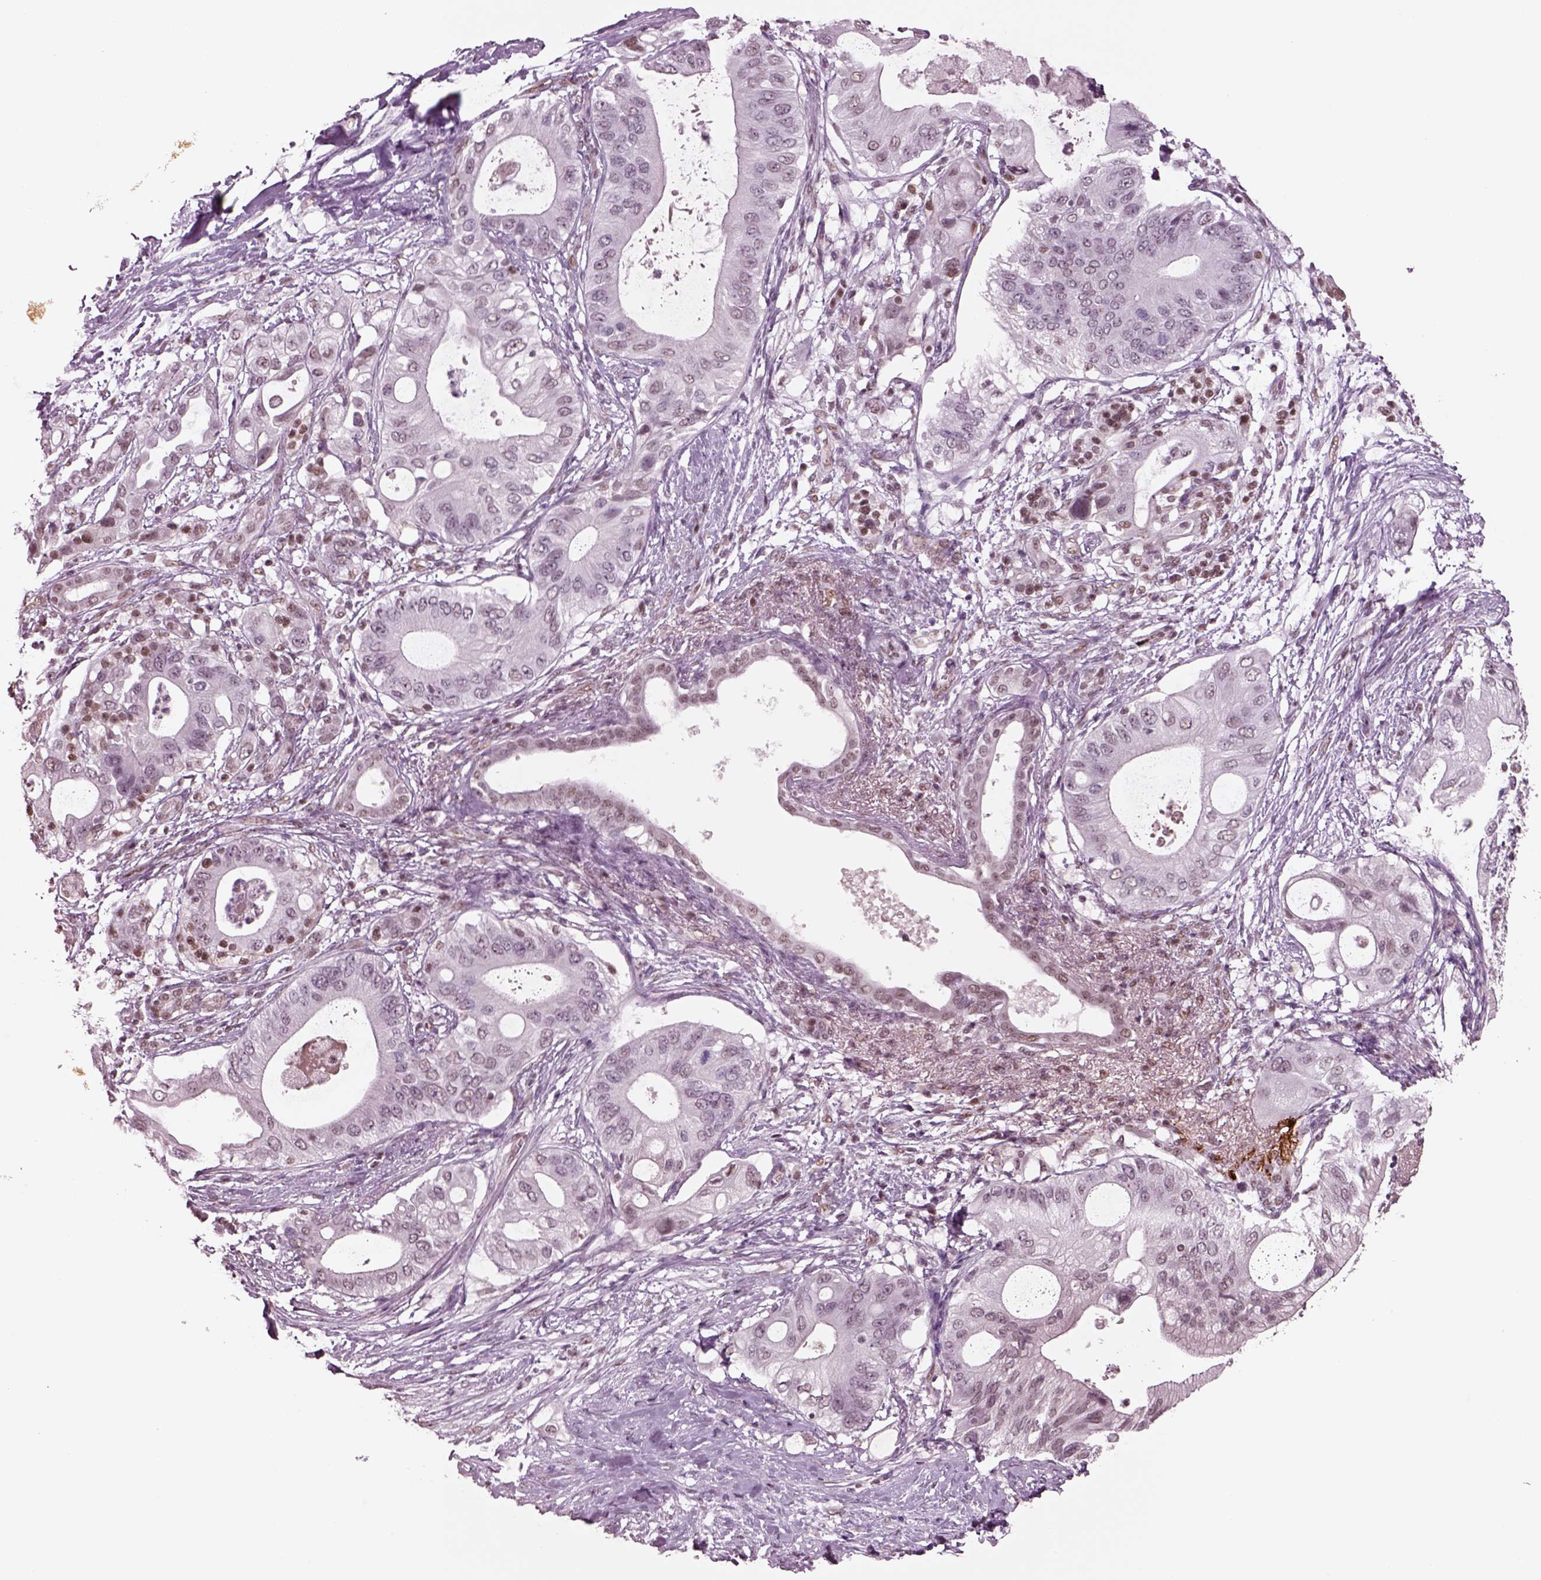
{"staining": {"intensity": "negative", "quantity": "none", "location": "none"}, "tissue": "pancreatic cancer", "cell_type": "Tumor cells", "image_type": "cancer", "snomed": [{"axis": "morphology", "description": "Adenocarcinoma, NOS"}, {"axis": "topography", "description": "Pancreas"}], "caption": "Adenocarcinoma (pancreatic) was stained to show a protein in brown. There is no significant staining in tumor cells.", "gene": "SEPHS1", "patient": {"sex": "female", "age": 72}}